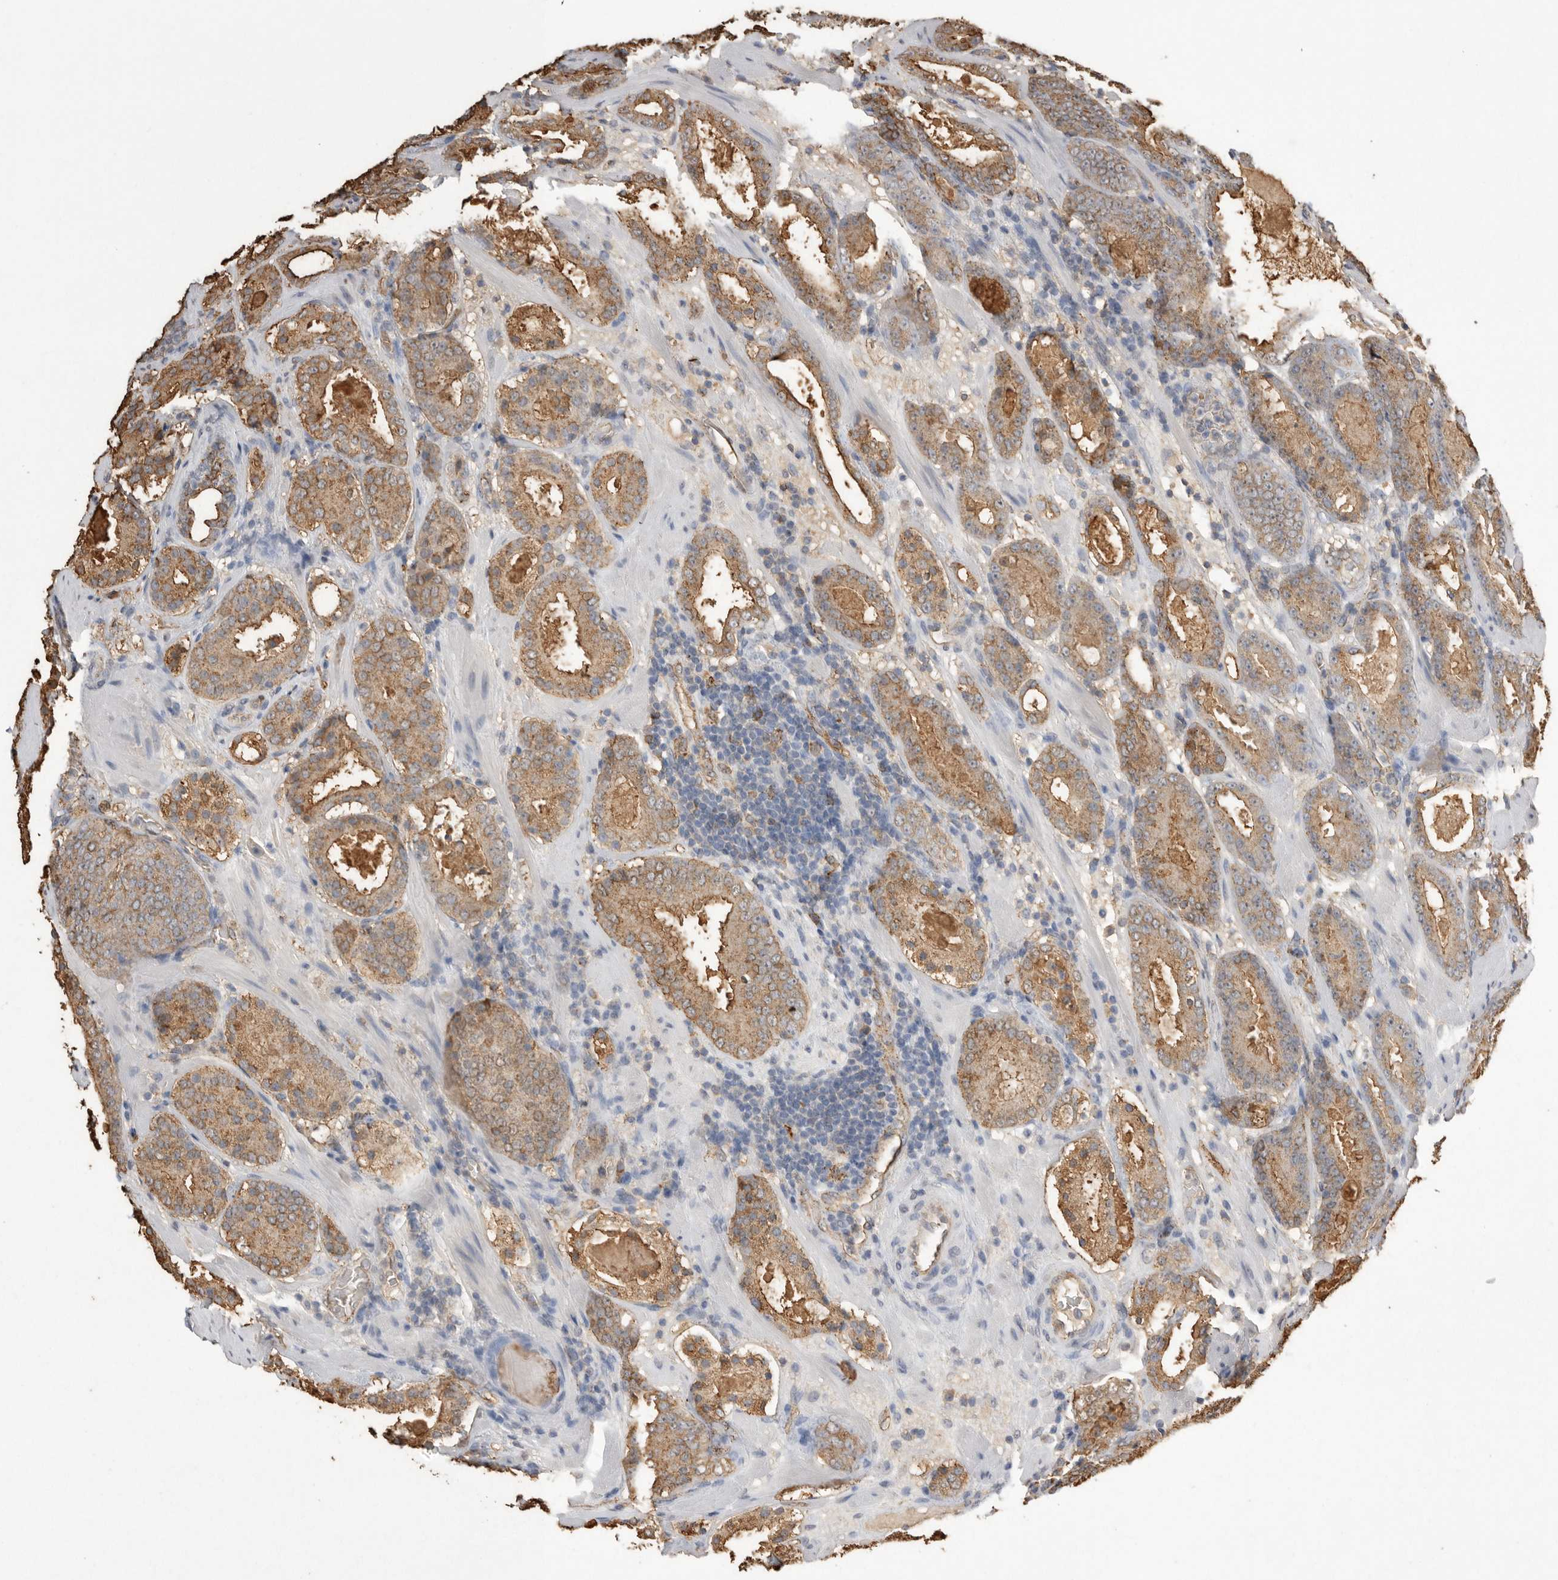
{"staining": {"intensity": "weak", "quantity": ">75%", "location": "cytoplasmic/membranous"}, "tissue": "prostate cancer", "cell_type": "Tumor cells", "image_type": "cancer", "snomed": [{"axis": "morphology", "description": "Adenocarcinoma, Low grade"}, {"axis": "topography", "description": "Prostate"}], "caption": "Protein analysis of prostate adenocarcinoma (low-grade) tissue displays weak cytoplasmic/membranous positivity in approximately >75% of tumor cells. (Stains: DAB in brown, nuclei in blue, Microscopy: brightfield microscopy at high magnification).", "gene": "IL27", "patient": {"sex": "male", "age": 69}}